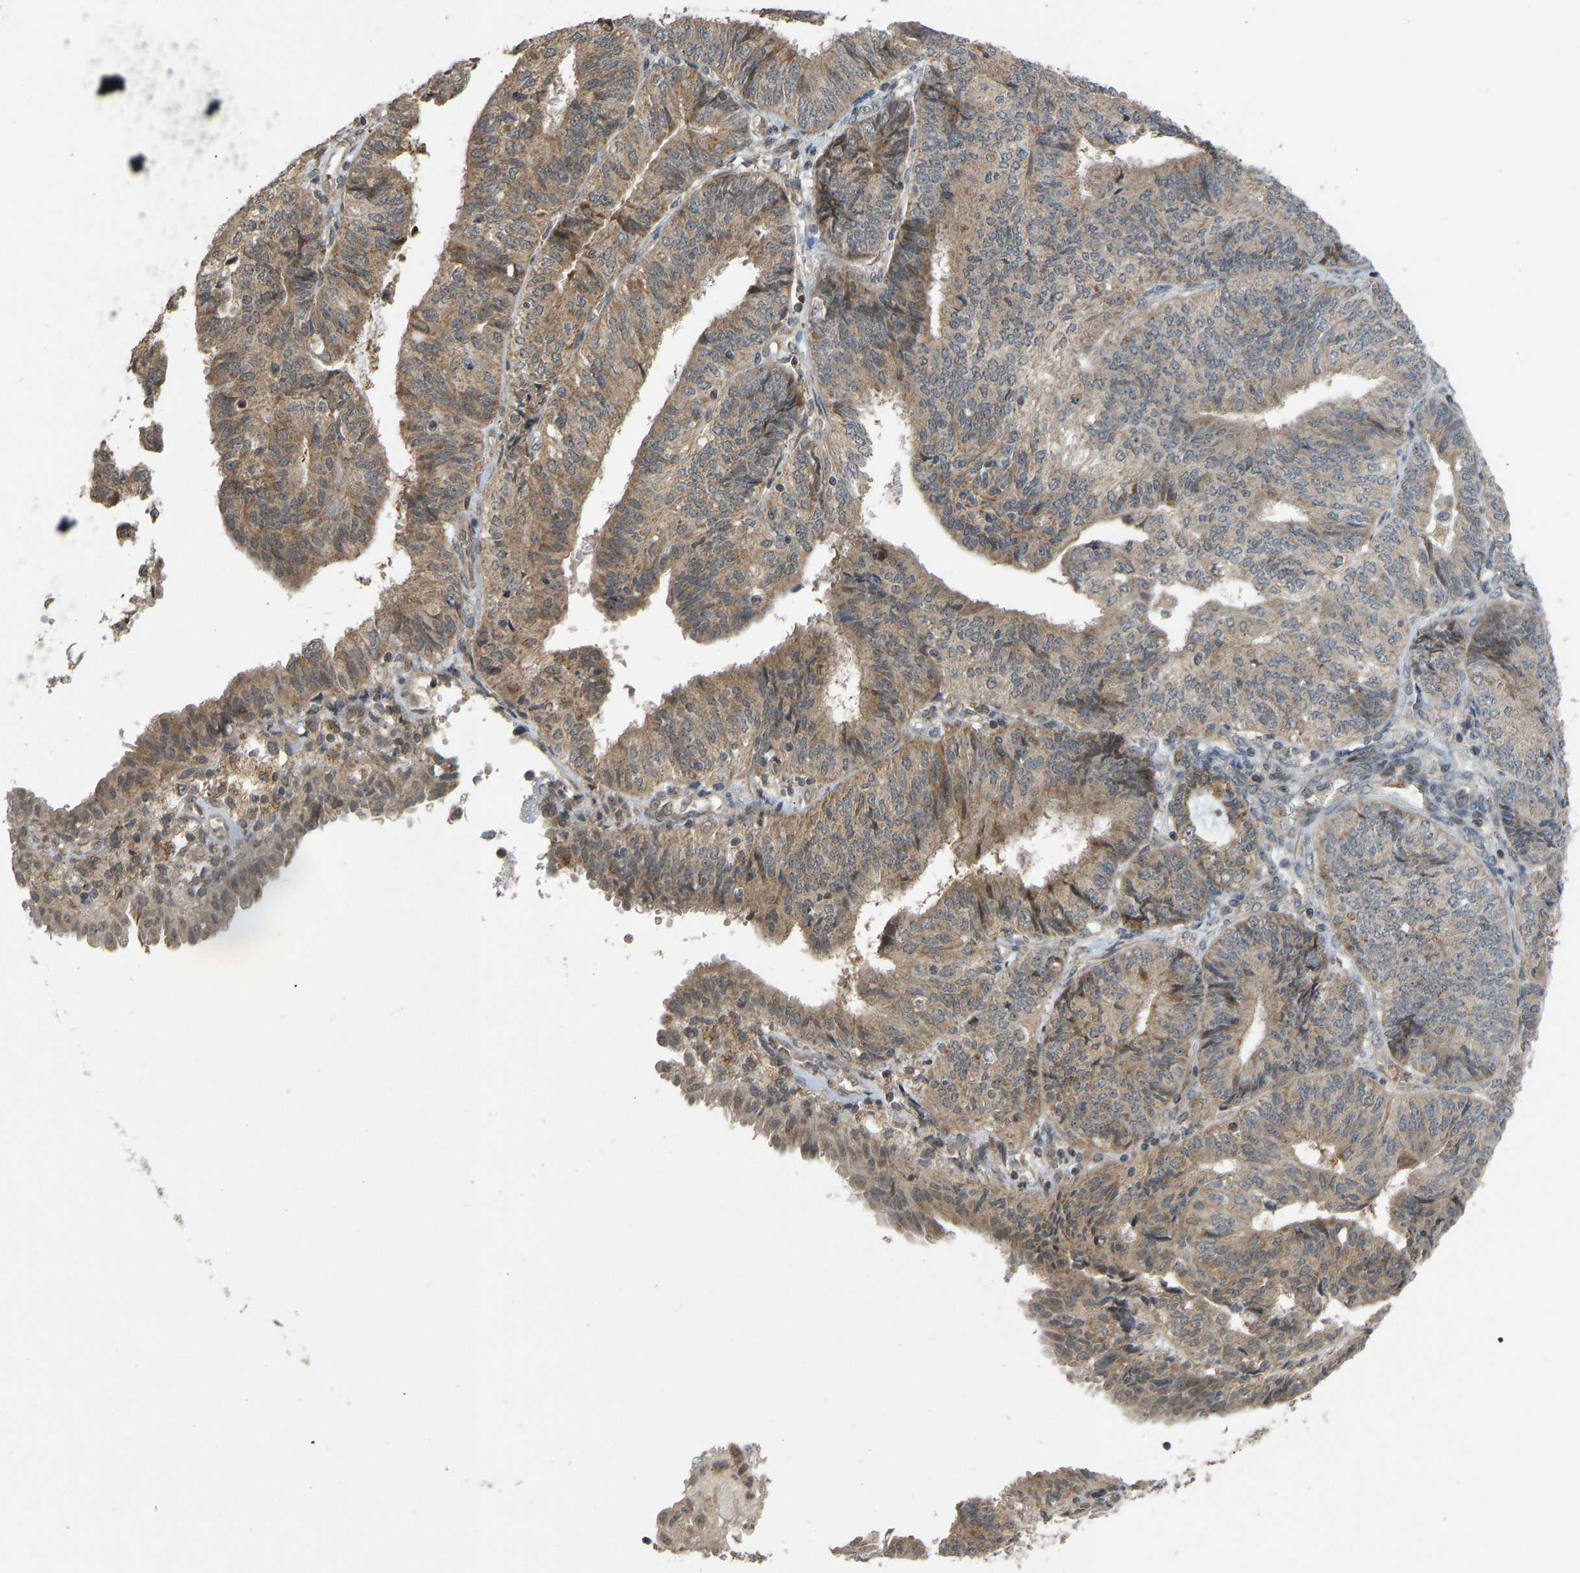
{"staining": {"intensity": "moderate", "quantity": ">75%", "location": "cytoplasmic/membranous"}, "tissue": "endometrial cancer", "cell_type": "Tumor cells", "image_type": "cancer", "snomed": [{"axis": "morphology", "description": "Adenocarcinoma, NOS"}, {"axis": "topography", "description": "Endometrium"}], "caption": "Approximately >75% of tumor cells in human adenocarcinoma (endometrial) reveal moderate cytoplasmic/membranous protein expression as visualized by brown immunohistochemical staining.", "gene": "ACADS", "patient": {"sex": "female", "age": 58}}